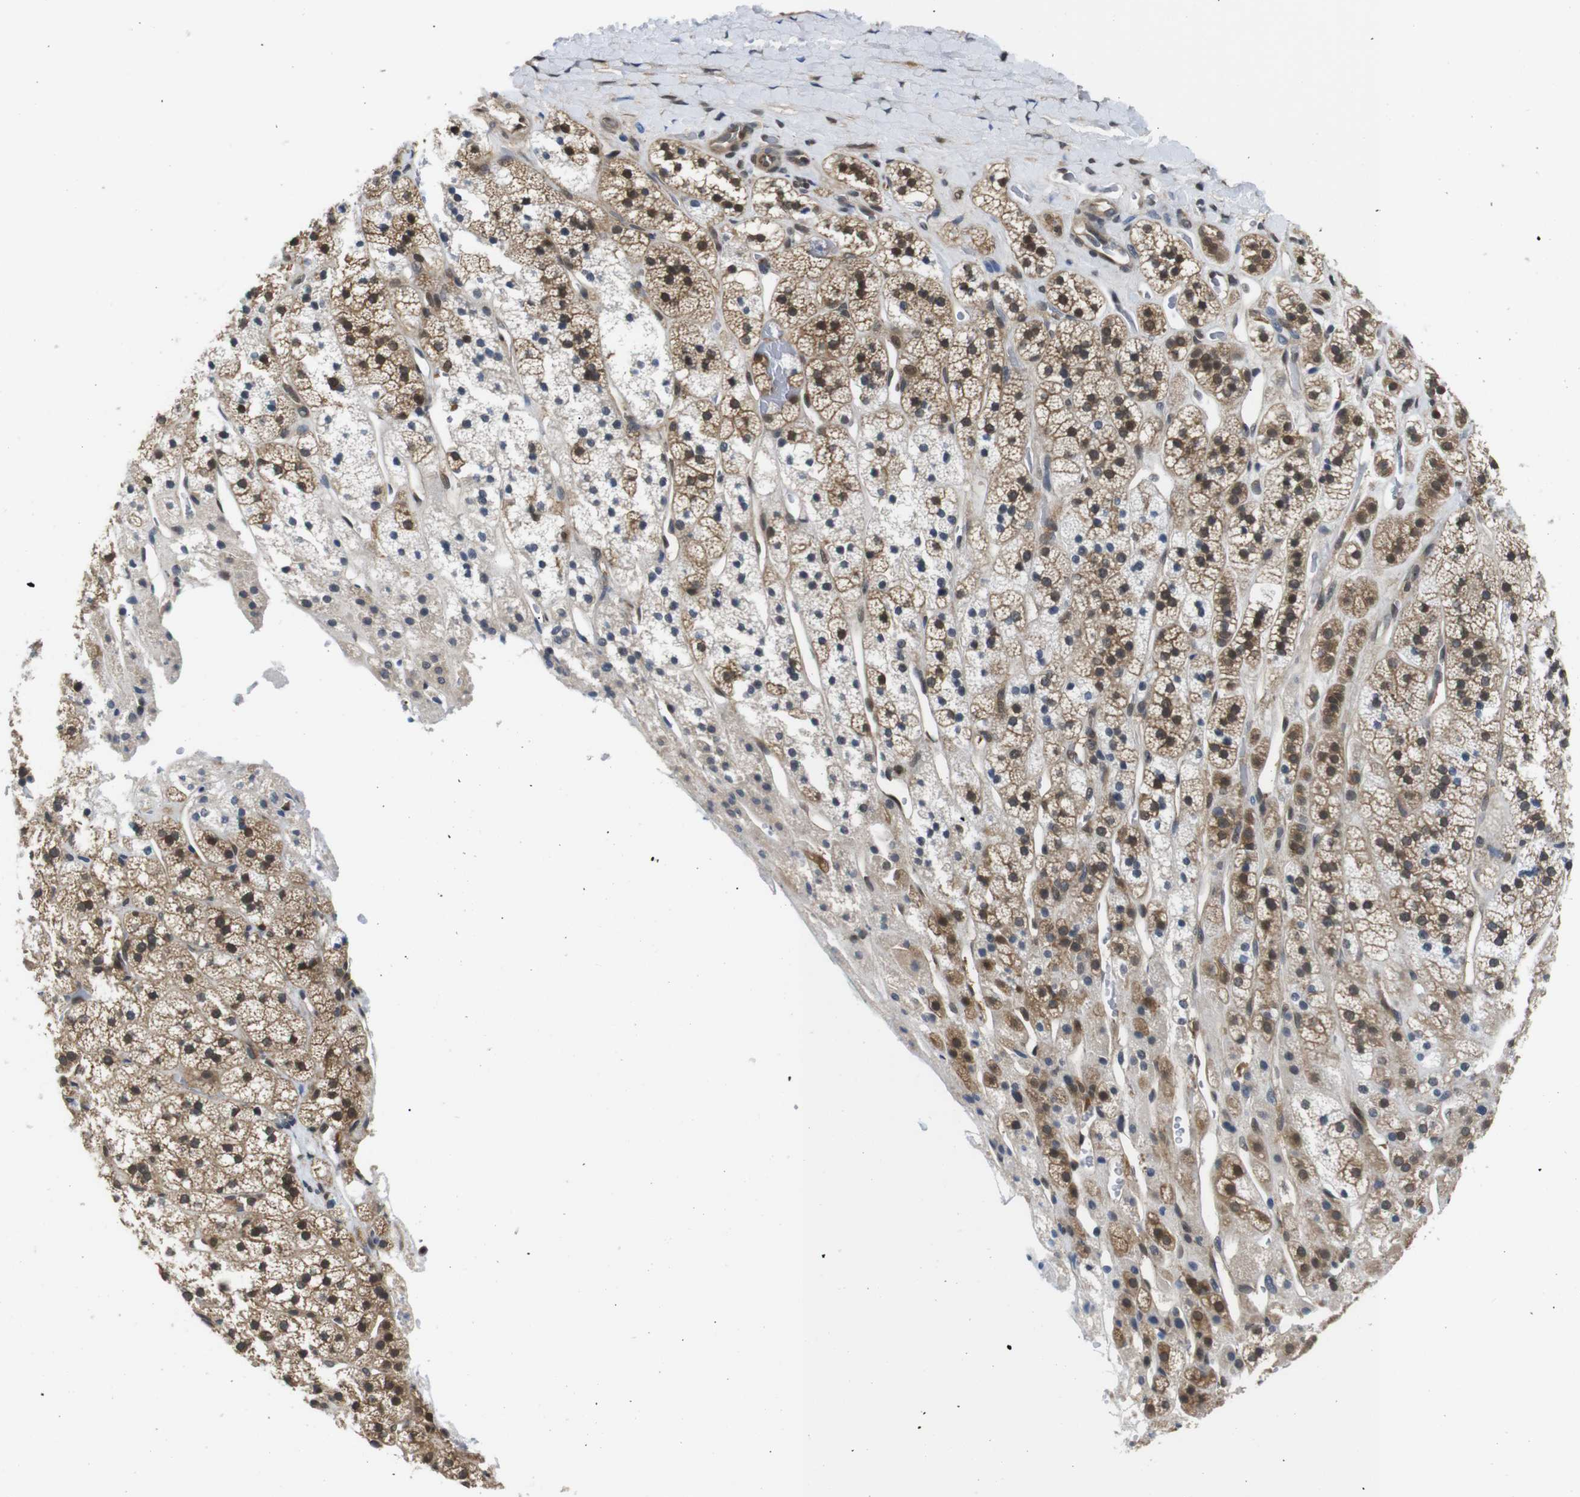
{"staining": {"intensity": "moderate", "quantity": ">75%", "location": "cytoplasmic/membranous,nuclear"}, "tissue": "adrenal gland", "cell_type": "Glandular cells", "image_type": "normal", "snomed": [{"axis": "morphology", "description": "Normal tissue, NOS"}, {"axis": "topography", "description": "Adrenal gland"}], "caption": "Benign adrenal gland shows moderate cytoplasmic/membranous,nuclear positivity in about >75% of glandular cells.", "gene": "UBXN1", "patient": {"sex": "male", "age": 56}}